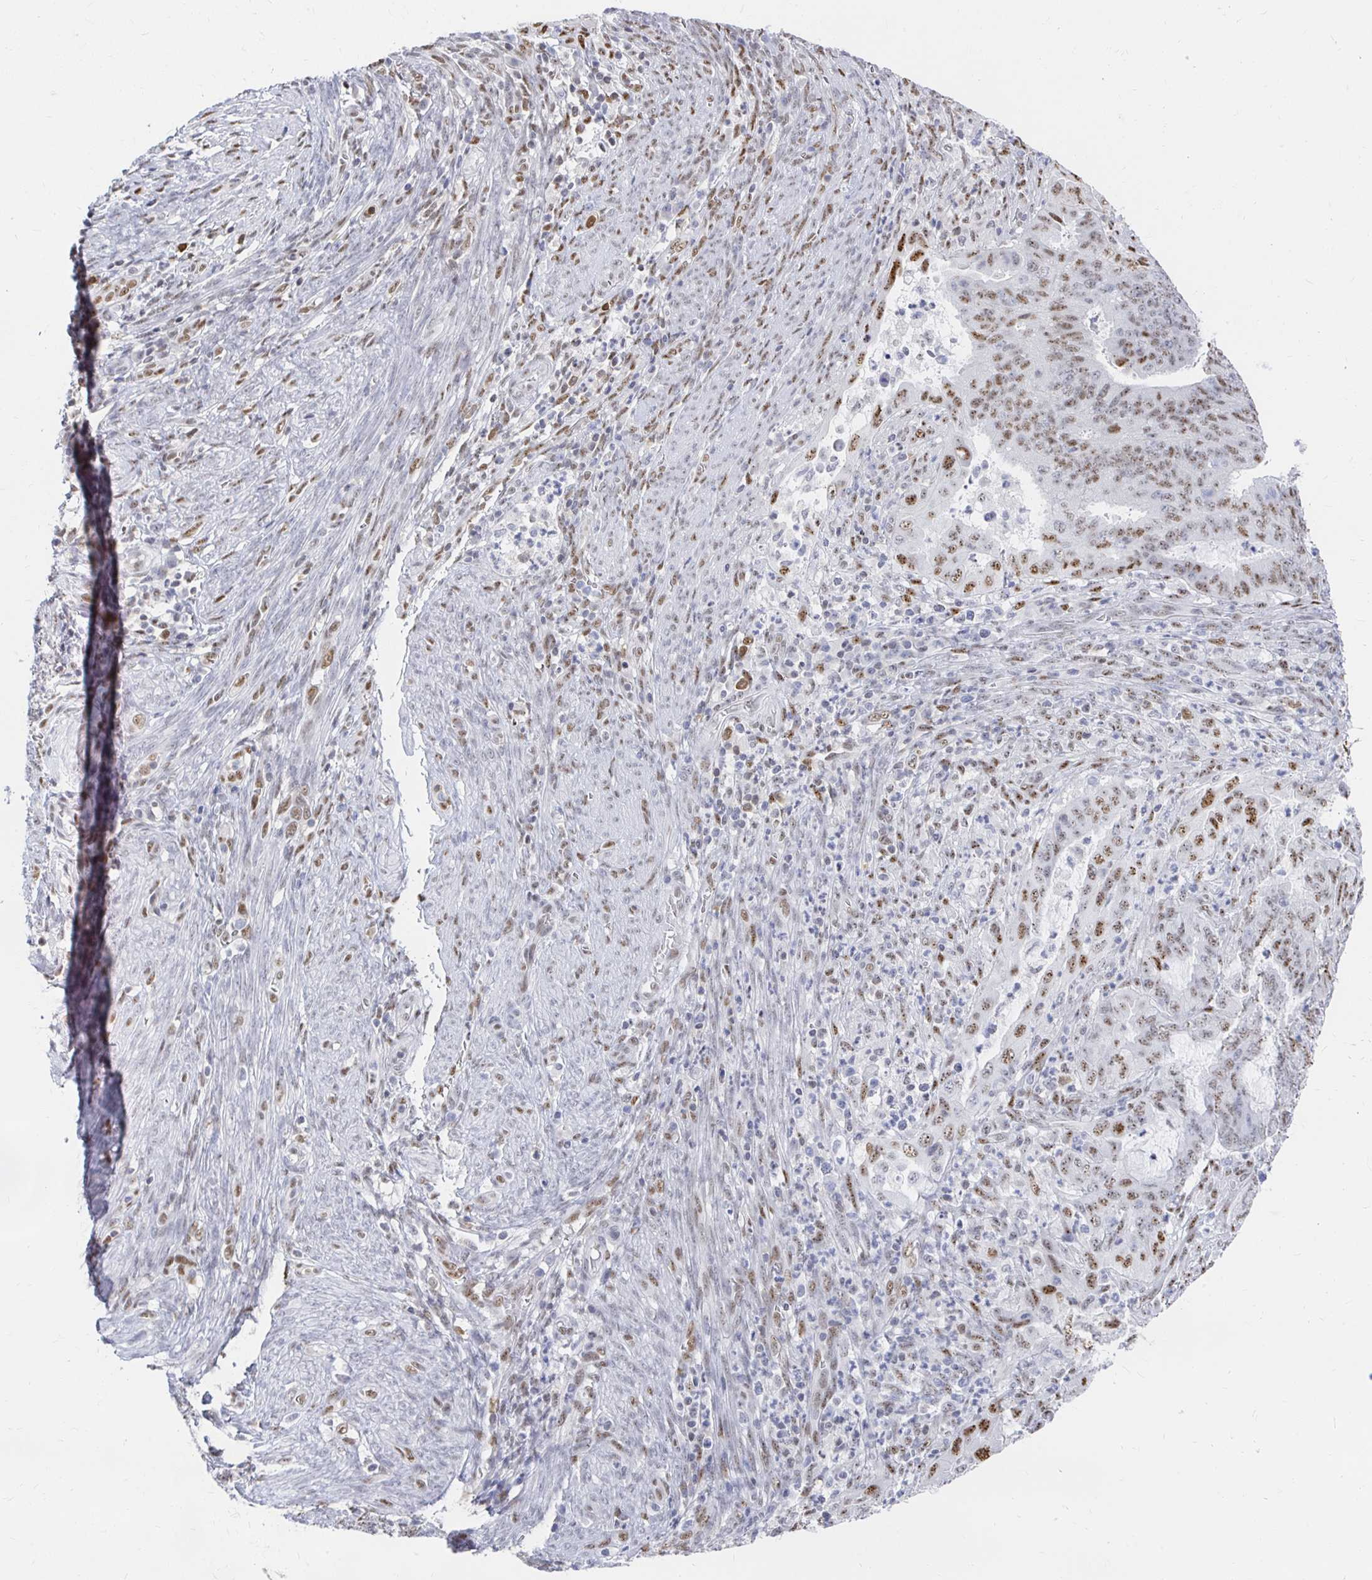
{"staining": {"intensity": "moderate", "quantity": ">75%", "location": "nuclear"}, "tissue": "endometrial cancer", "cell_type": "Tumor cells", "image_type": "cancer", "snomed": [{"axis": "morphology", "description": "Adenocarcinoma, NOS"}, {"axis": "topography", "description": "Endometrium"}], "caption": "About >75% of tumor cells in human adenocarcinoma (endometrial) display moderate nuclear protein staining as visualized by brown immunohistochemical staining.", "gene": "CLIC3", "patient": {"sex": "female", "age": 51}}